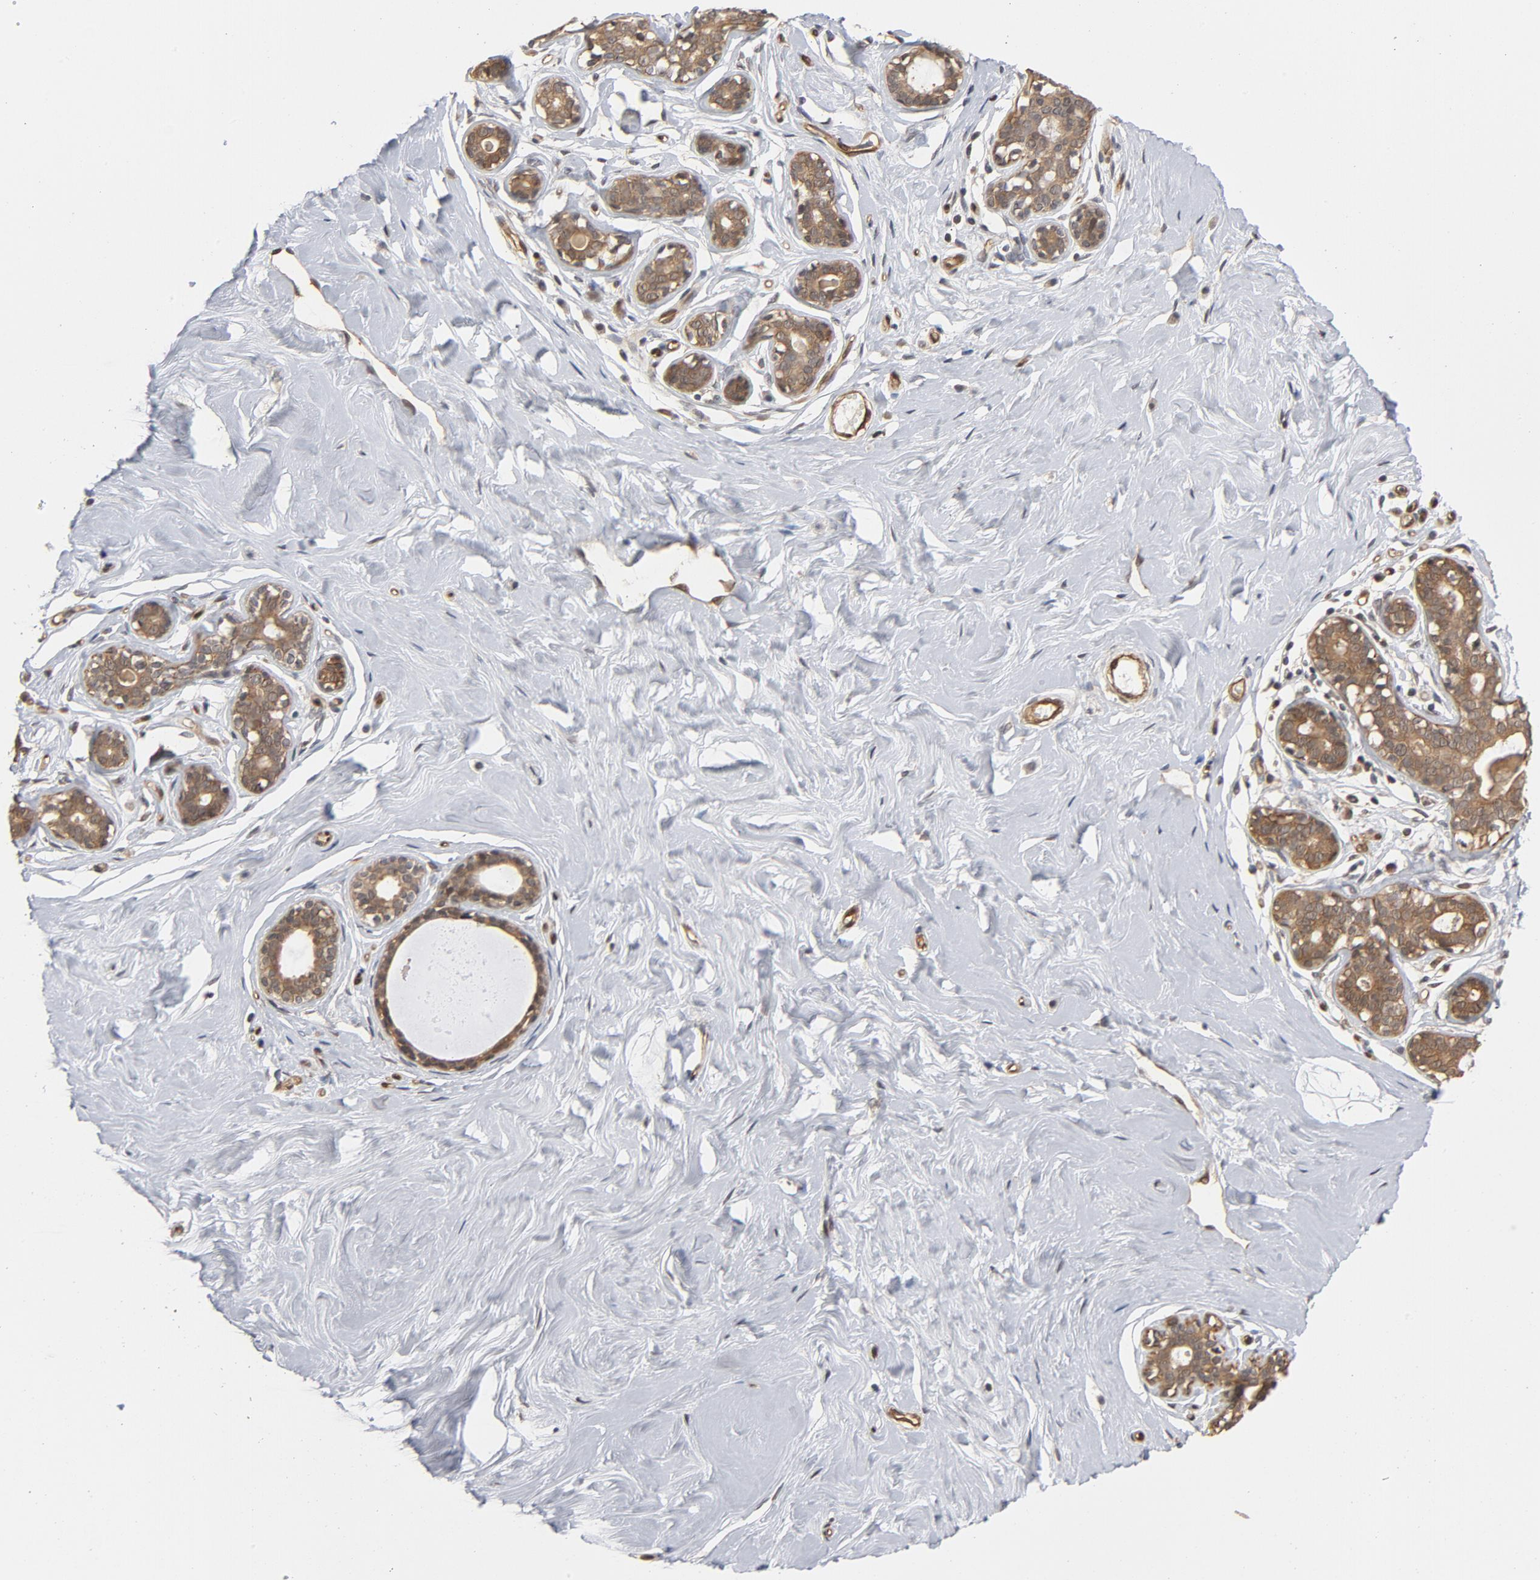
{"staining": {"intensity": "negative", "quantity": "none", "location": "none"}, "tissue": "breast", "cell_type": "Adipocytes", "image_type": "normal", "snomed": [{"axis": "morphology", "description": "Normal tissue, NOS"}, {"axis": "topography", "description": "Breast"}], "caption": "Immunohistochemical staining of benign human breast exhibits no significant staining in adipocytes.", "gene": "CDC37", "patient": {"sex": "female", "age": 23}}